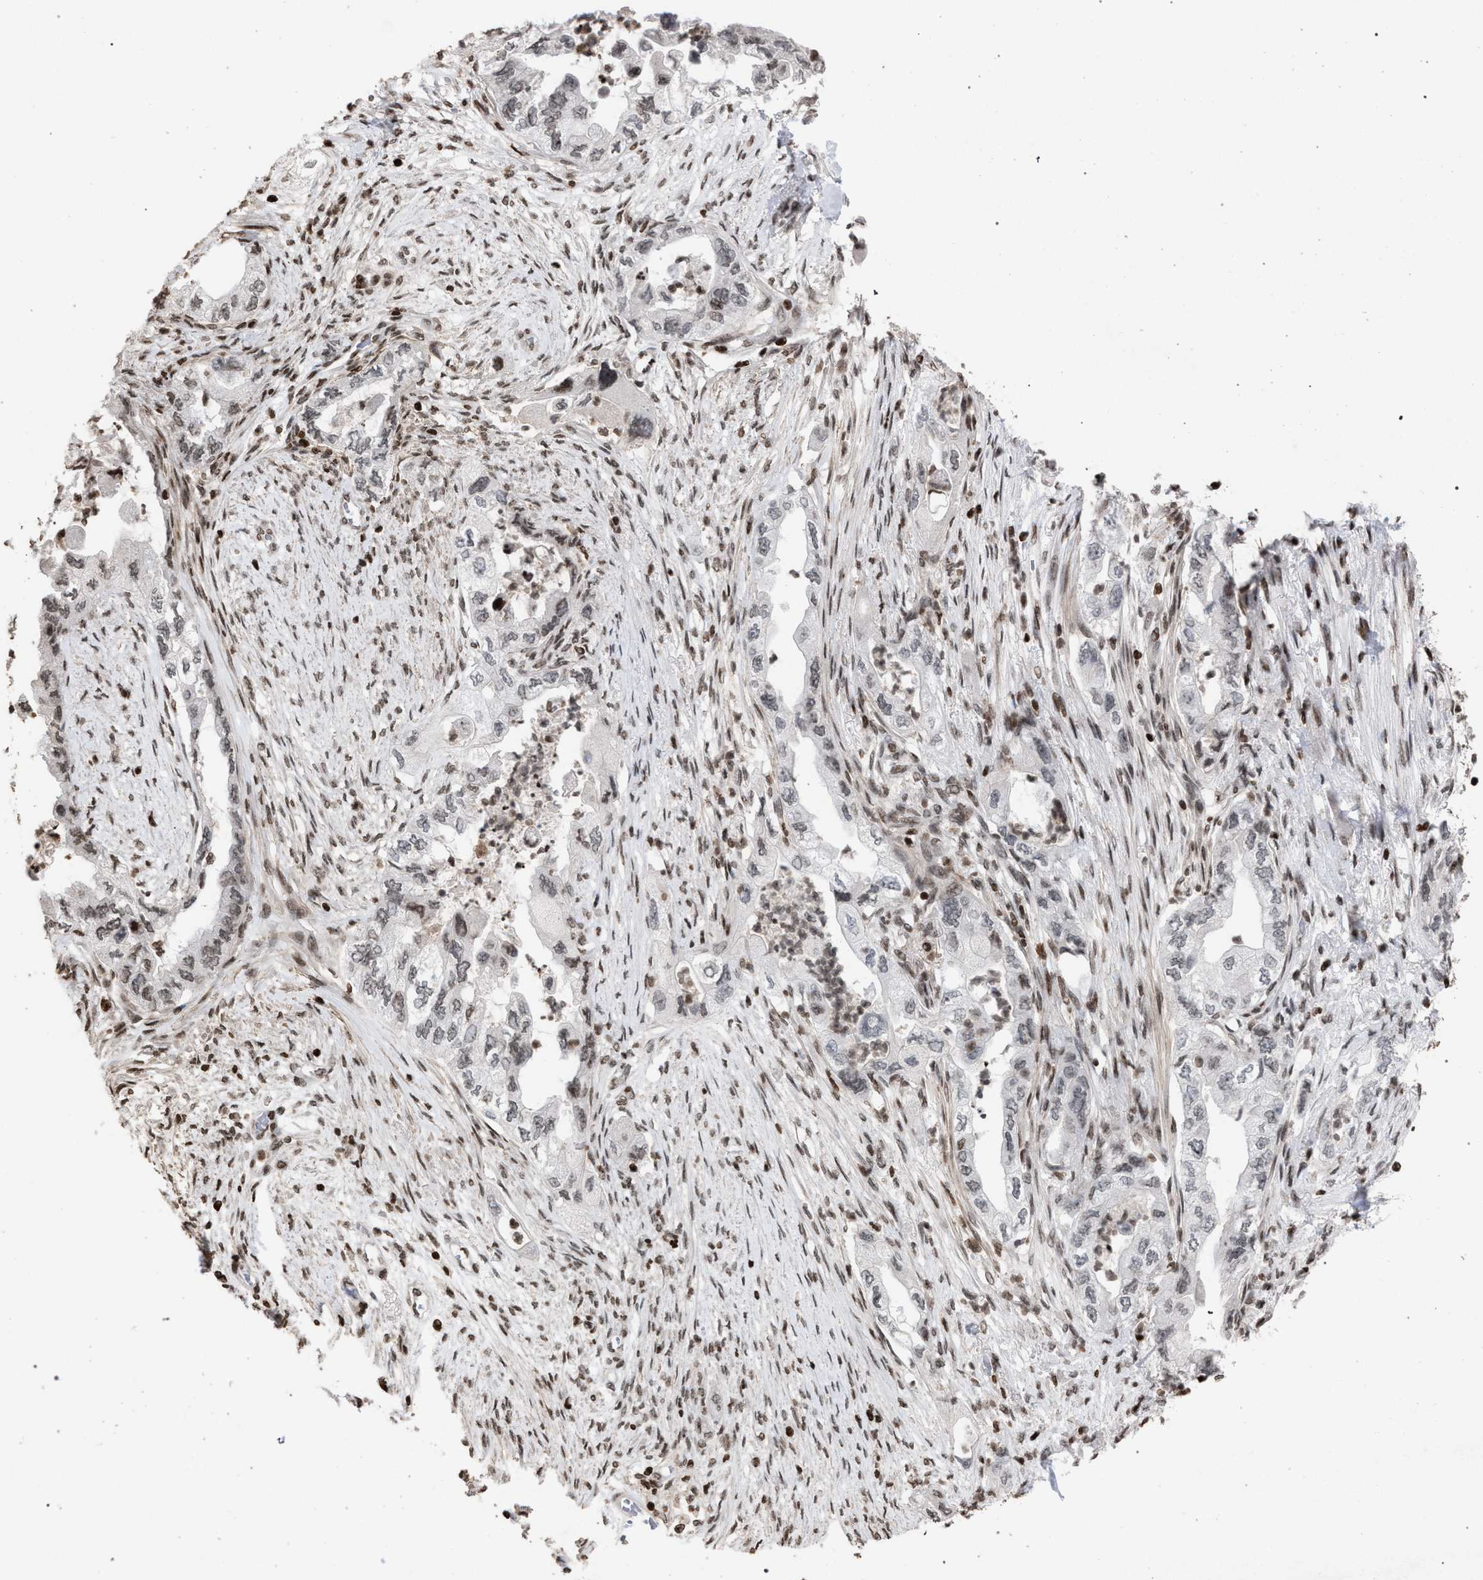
{"staining": {"intensity": "weak", "quantity": "<25%", "location": "nuclear"}, "tissue": "pancreatic cancer", "cell_type": "Tumor cells", "image_type": "cancer", "snomed": [{"axis": "morphology", "description": "Adenocarcinoma, NOS"}, {"axis": "topography", "description": "Pancreas"}], "caption": "Immunohistochemical staining of human pancreatic adenocarcinoma demonstrates no significant expression in tumor cells.", "gene": "FOXD3", "patient": {"sex": "female", "age": 73}}